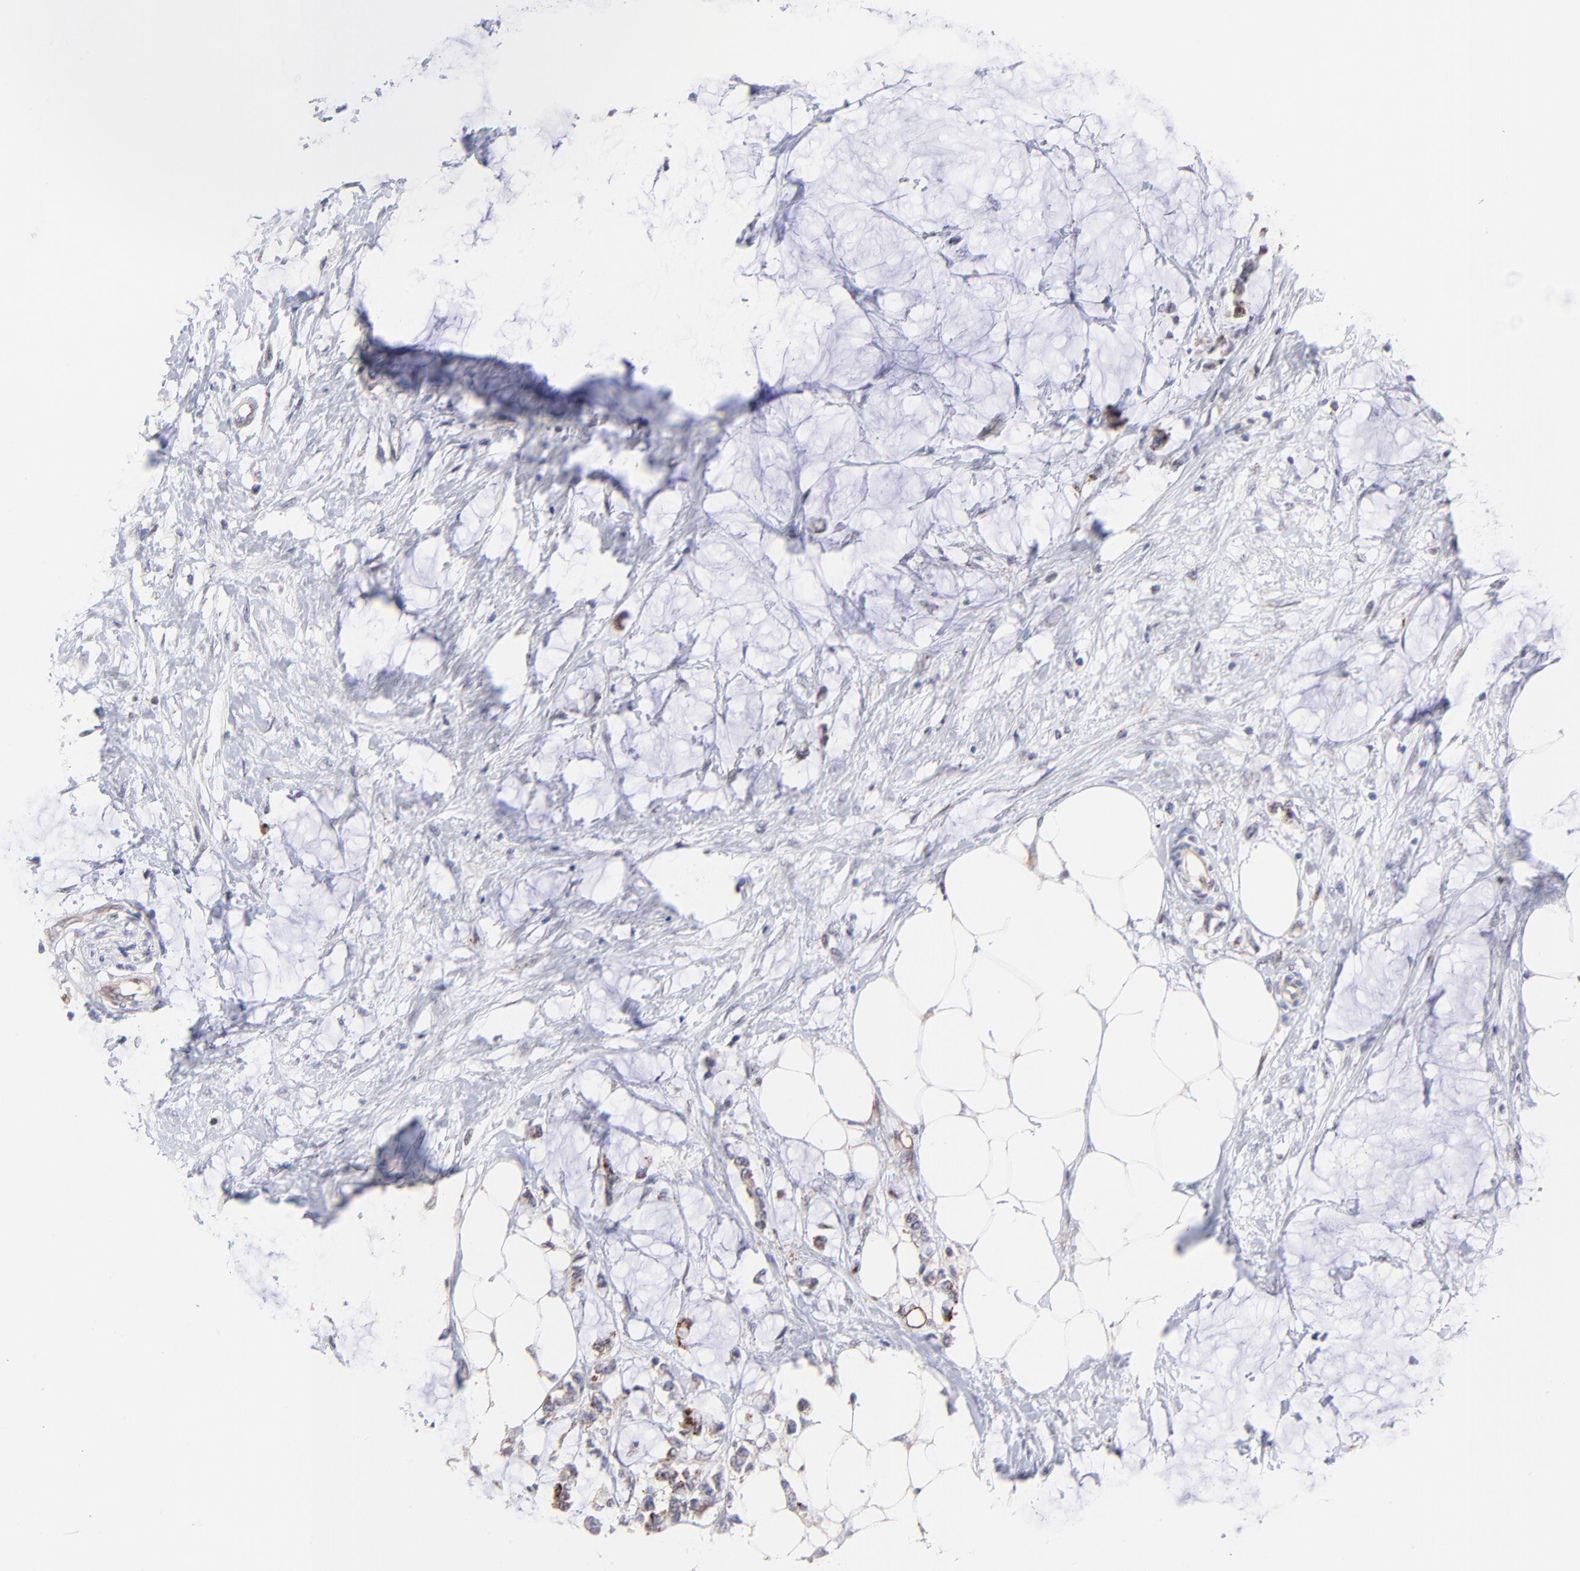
{"staining": {"intensity": "weak", "quantity": "<25%", "location": "cytoplasmic/membranous"}, "tissue": "colorectal cancer", "cell_type": "Tumor cells", "image_type": "cancer", "snomed": [{"axis": "morphology", "description": "Normal tissue, NOS"}, {"axis": "morphology", "description": "Adenocarcinoma, NOS"}, {"axis": "topography", "description": "Colon"}, {"axis": "topography", "description": "Peripheral nerve tissue"}], "caption": "The photomicrograph exhibits no significant staining in tumor cells of colorectal adenocarcinoma.", "gene": "ZNF747", "patient": {"sex": "male", "age": 14}}